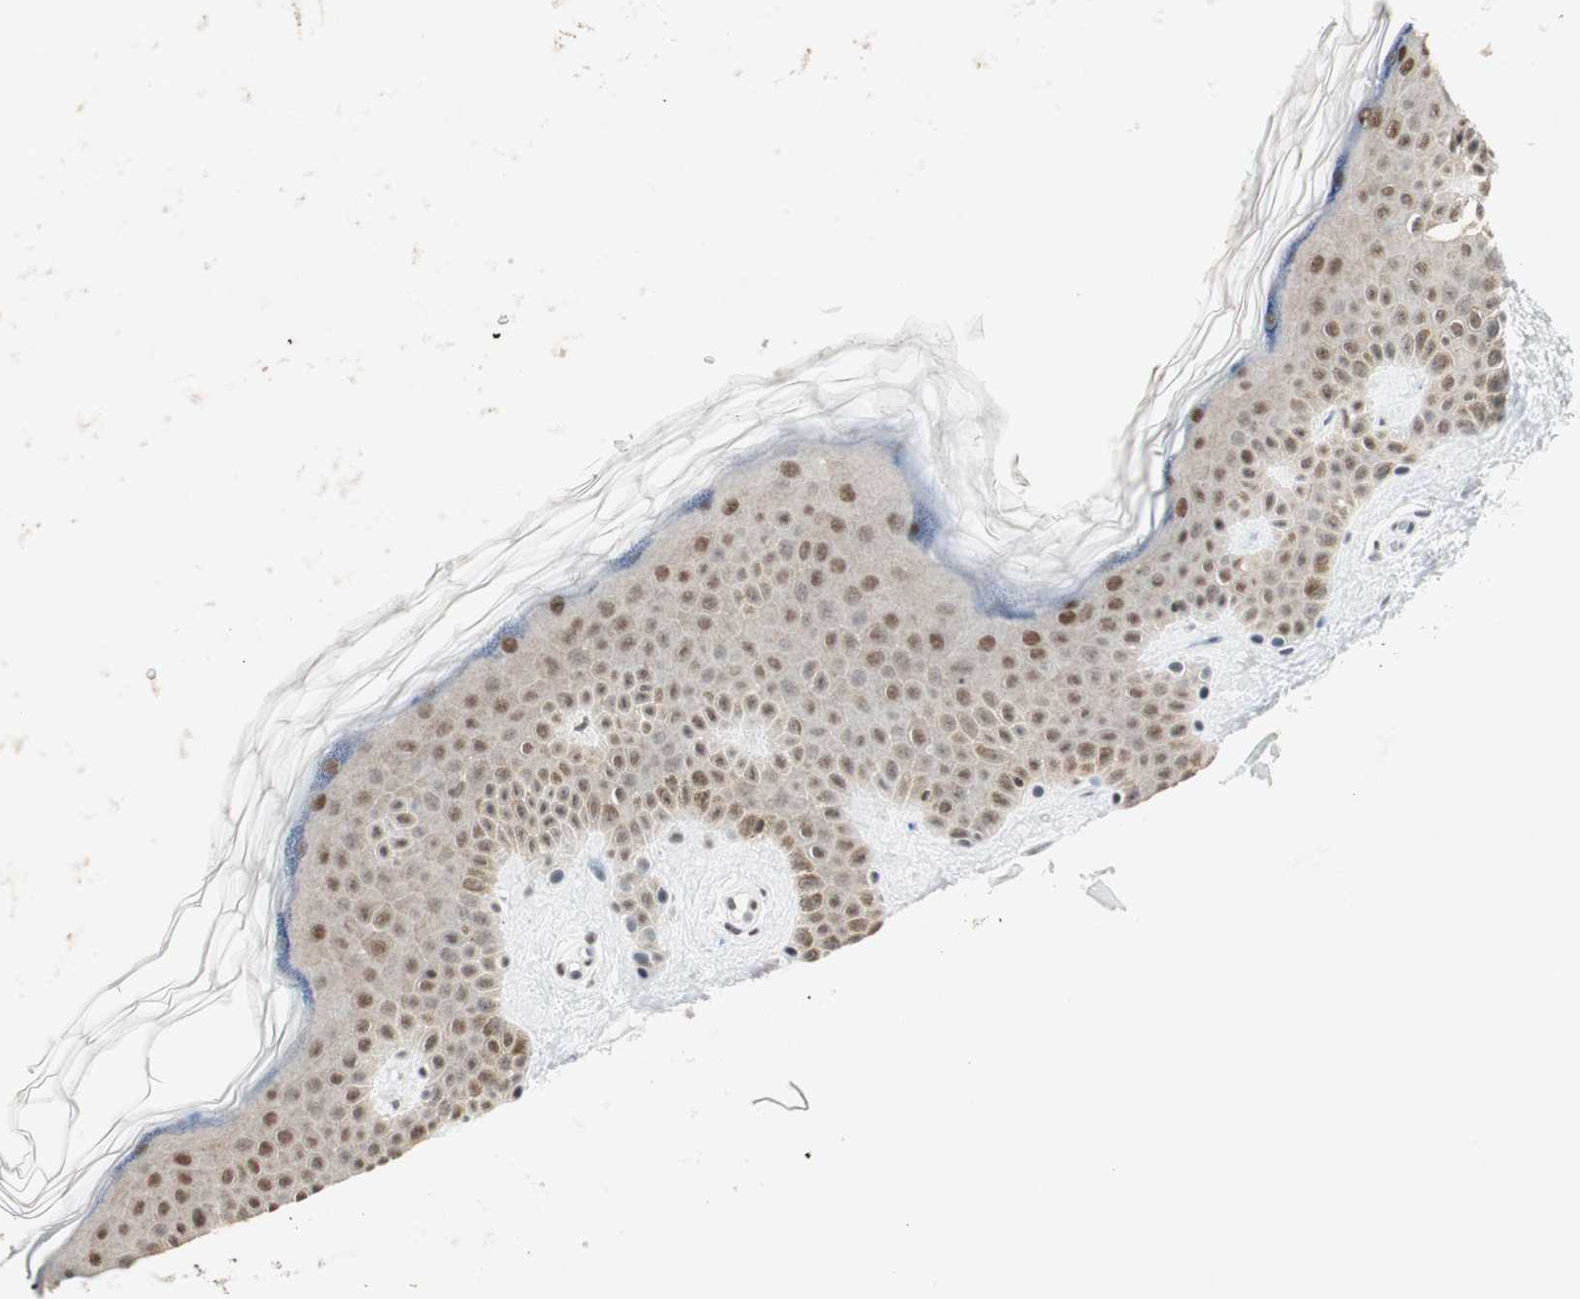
{"staining": {"intensity": "moderate", "quantity": ">75%", "location": "nuclear"}, "tissue": "skin", "cell_type": "Fibroblasts", "image_type": "normal", "snomed": [{"axis": "morphology", "description": "Normal tissue, NOS"}, {"axis": "topography", "description": "Skin"}], "caption": "A medium amount of moderate nuclear staining is identified in about >75% of fibroblasts in benign skin. The staining was performed using DAB (3,3'-diaminobenzidine) to visualize the protein expression in brown, while the nuclei were stained in blue with hematoxylin (Magnification: 20x).", "gene": "SMARCE1", "patient": {"sex": "male", "age": 67}}